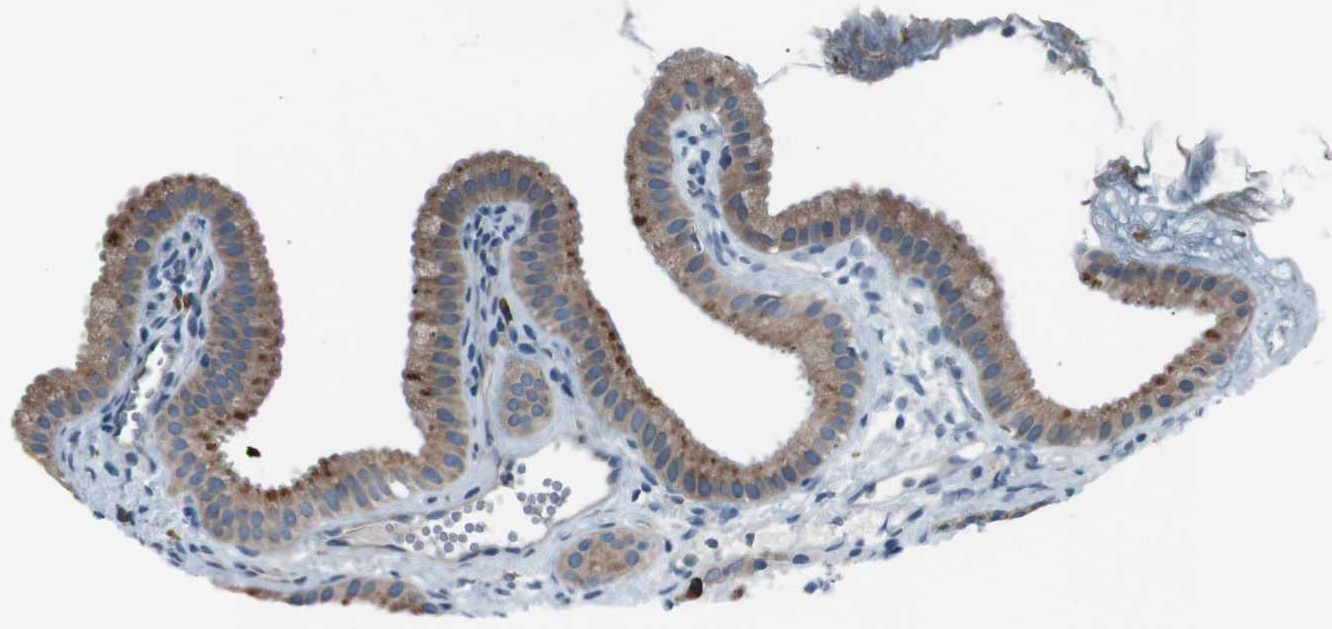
{"staining": {"intensity": "moderate", "quantity": ">75%", "location": "cytoplasmic/membranous"}, "tissue": "gallbladder", "cell_type": "Glandular cells", "image_type": "normal", "snomed": [{"axis": "morphology", "description": "Normal tissue, NOS"}, {"axis": "topography", "description": "Gallbladder"}], "caption": "Protein expression by immunohistochemistry (IHC) demonstrates moderate cytoplasmic/membranous expression in about >75% of glandular cells in unremarkable gallbladder.", "gene": "SIGMAR1", "patient": {"sex": "female", "age": 64}}